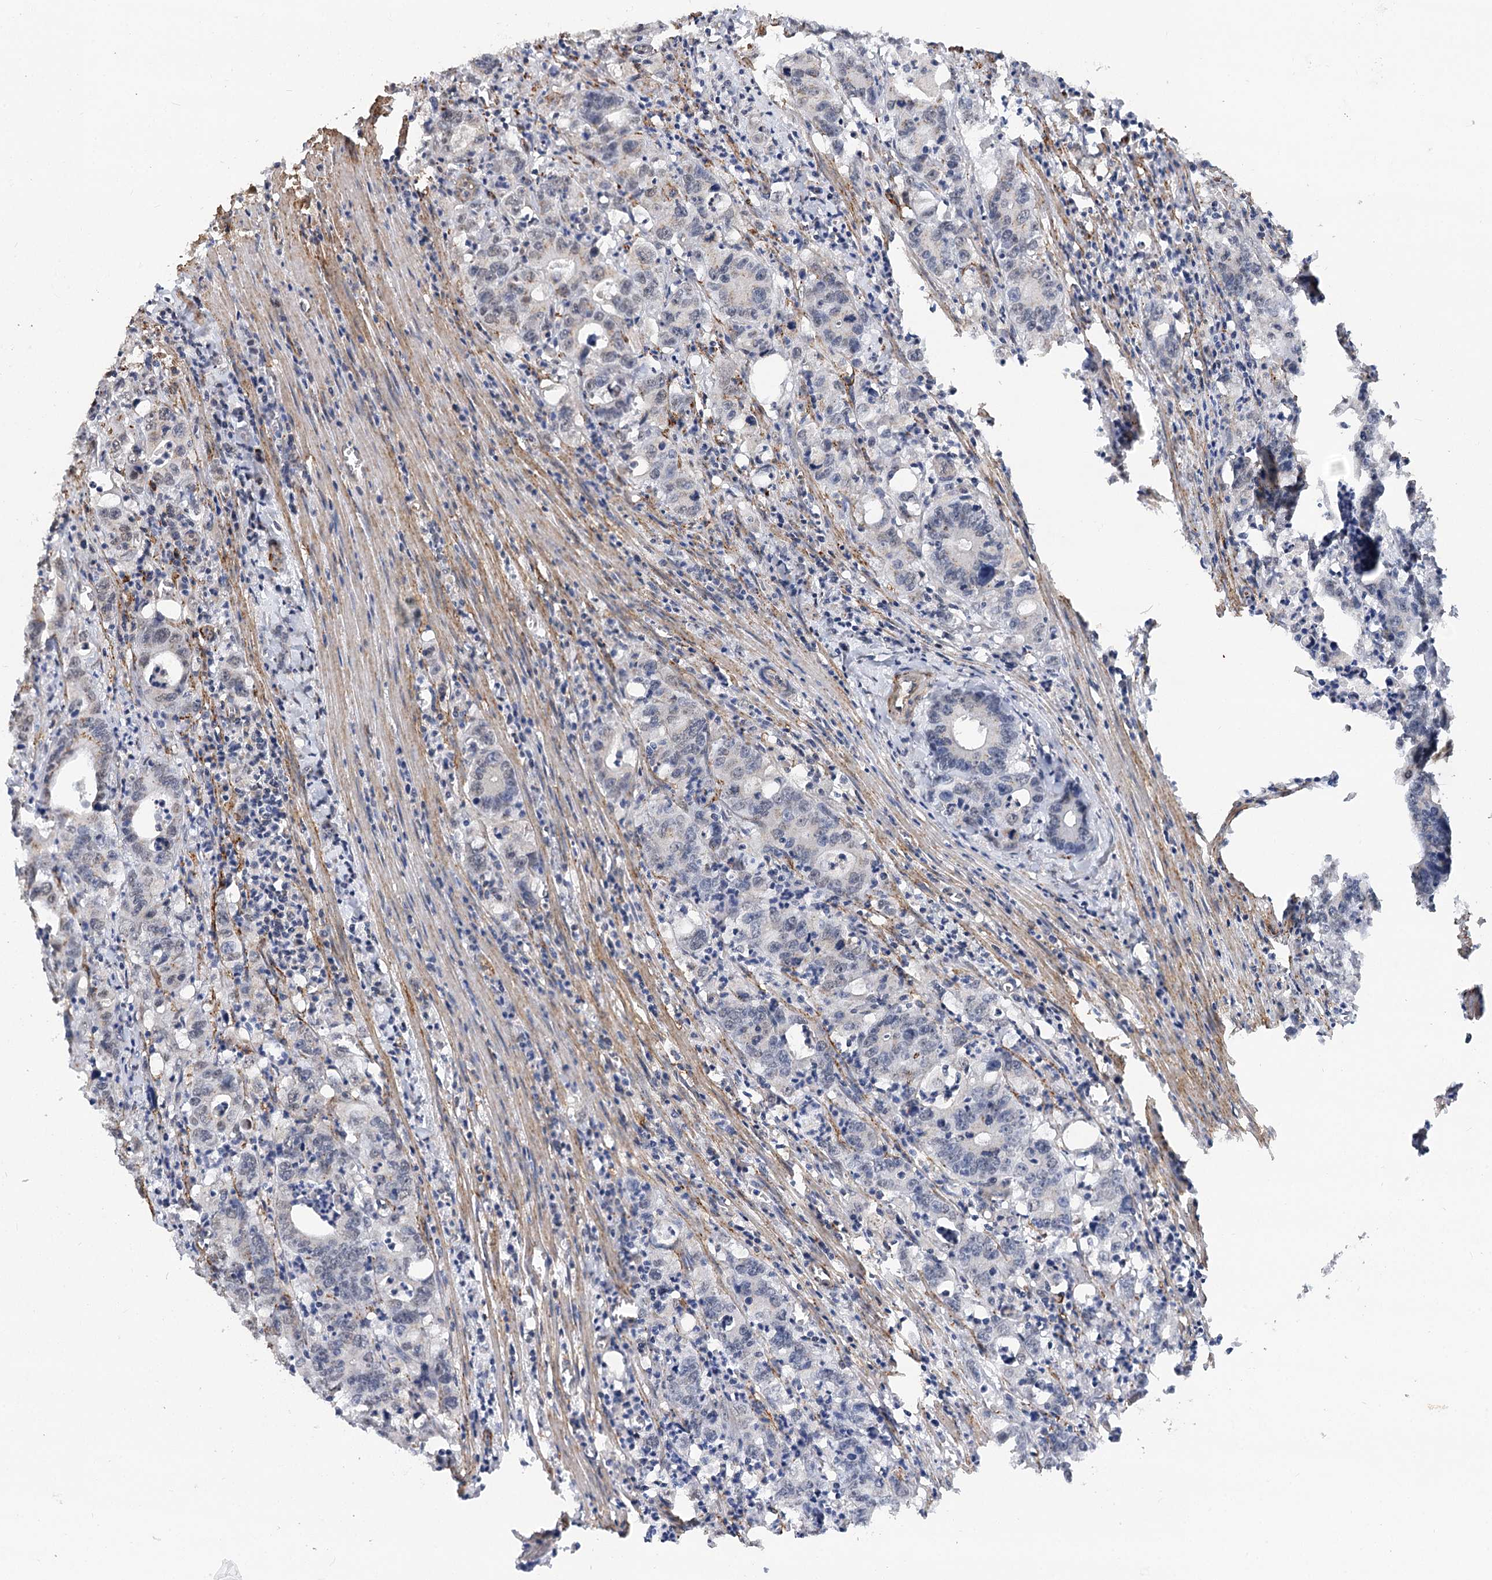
{"staining": {"intensity": "weak", "quantity": "<25%", "location": "cytoplasmic/membranous,nuclear"}, "tissue": "colorectal cancer", "cell_type": "Tumor cells", "image_type": "cancer", "snomed": [{"axis": "morphology", "description": "Adenocarcinoma, NOS"}, {"axis": "topography", "description": "Colon"}], "caption": "There is no significant staining in tumor cells of adenocarcinoma (colorectal).", "gene": "GNL3L", "patient": {"sex": "female", "age": 75}}